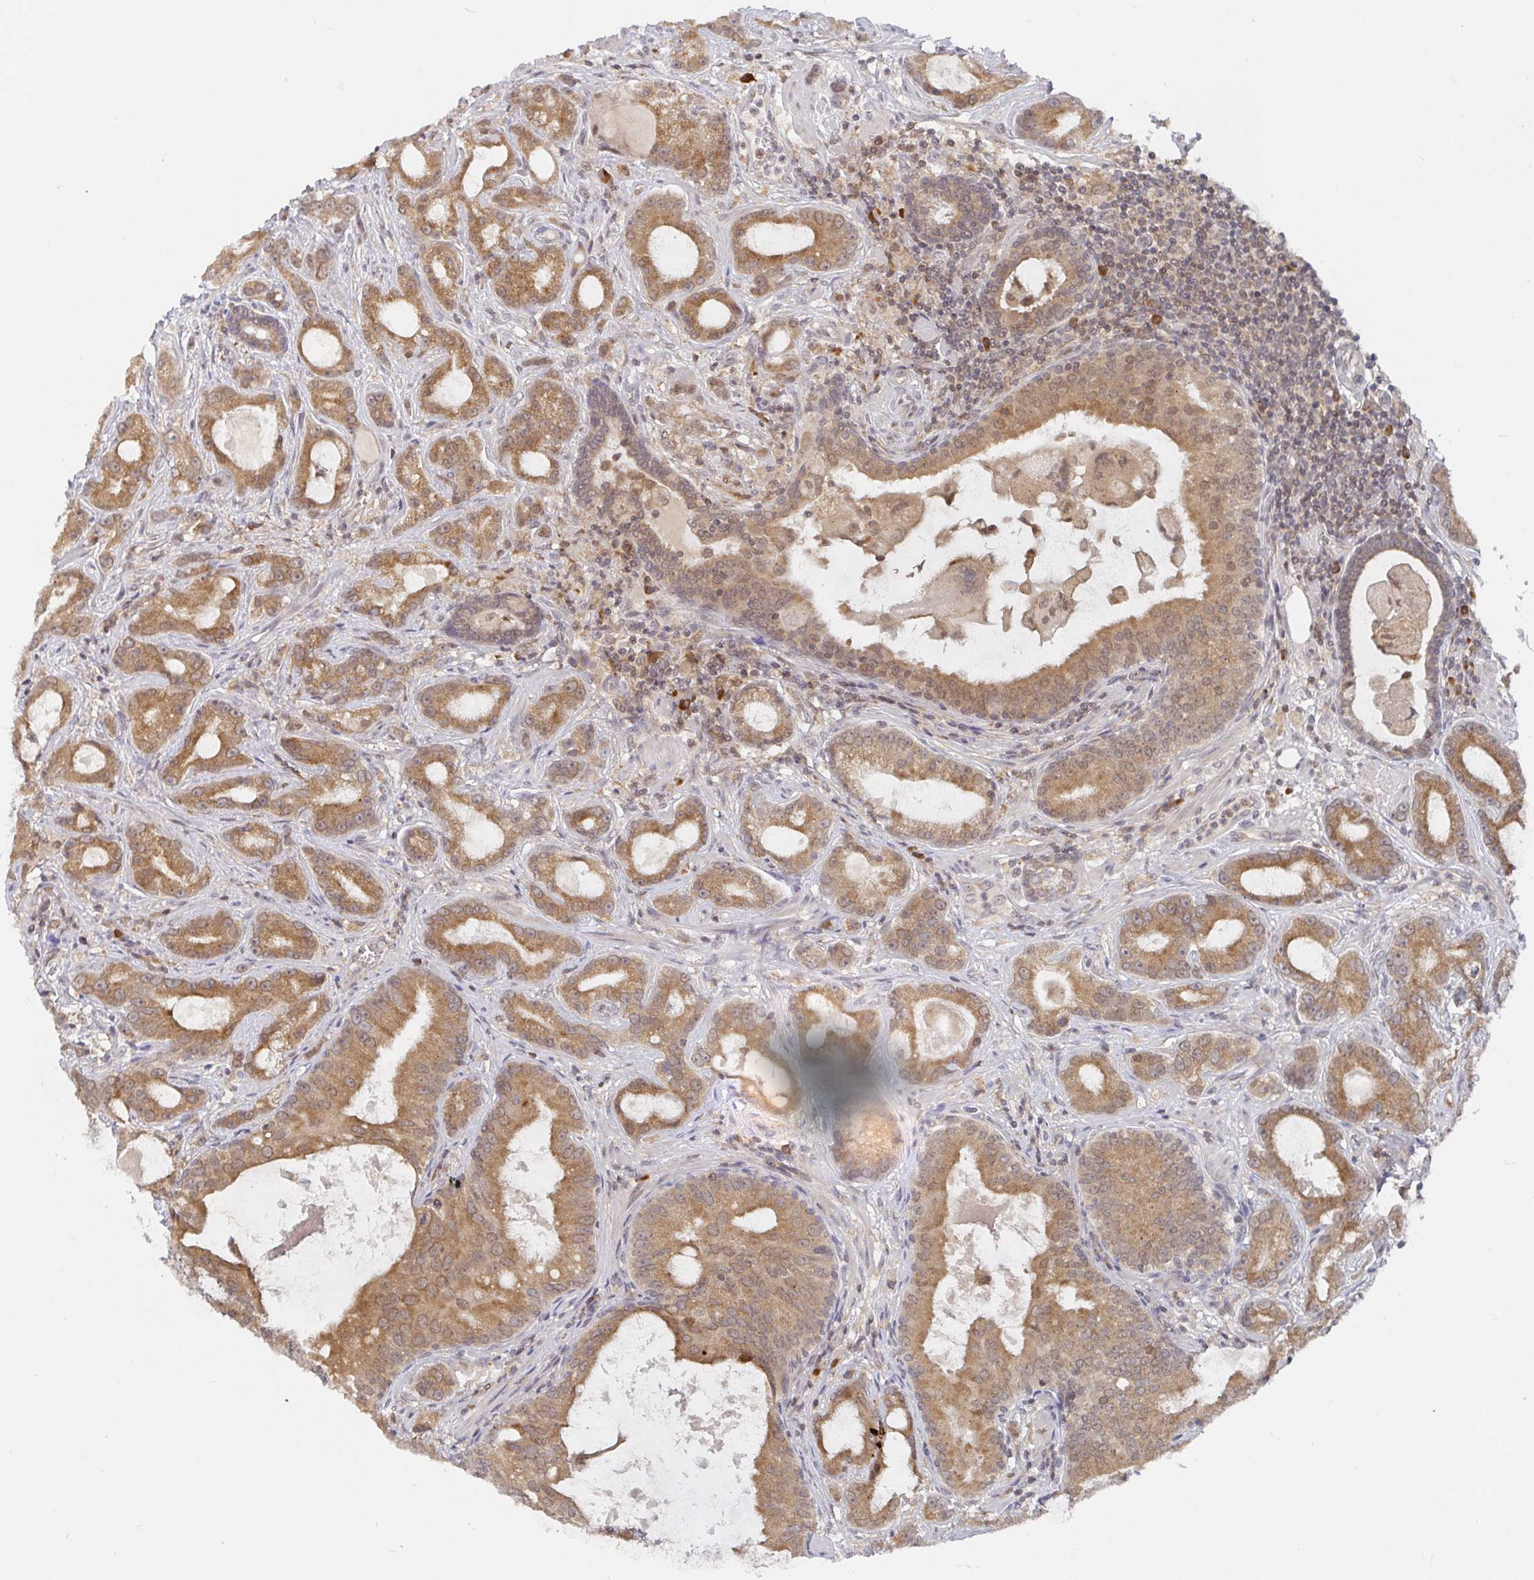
{"staining": {"intensity": "moderate", "quantity": ">75%", "location": "cytoplasmic/membranous"}, "tissue": "prostate cancer", "cell_type": "Tumor cells", "image_type": "cancer", "snomed": [{"axis": "morphology", "description": "Adenocarcinoma, High grade"}, {"axis": "topography", "description": "Prostate"}], "caption": "Immunohistochemical staining of prostate cancer (high-grade adenocarcinoma) demonstrates medium levels of moderate cytoplasmic/membranous positivity in approximately >75% of tumor cells. (IHC, brightfield microscopy, high magnification).", "gene": "ALG1", "patient": {"sex": "male", "age": 65}}